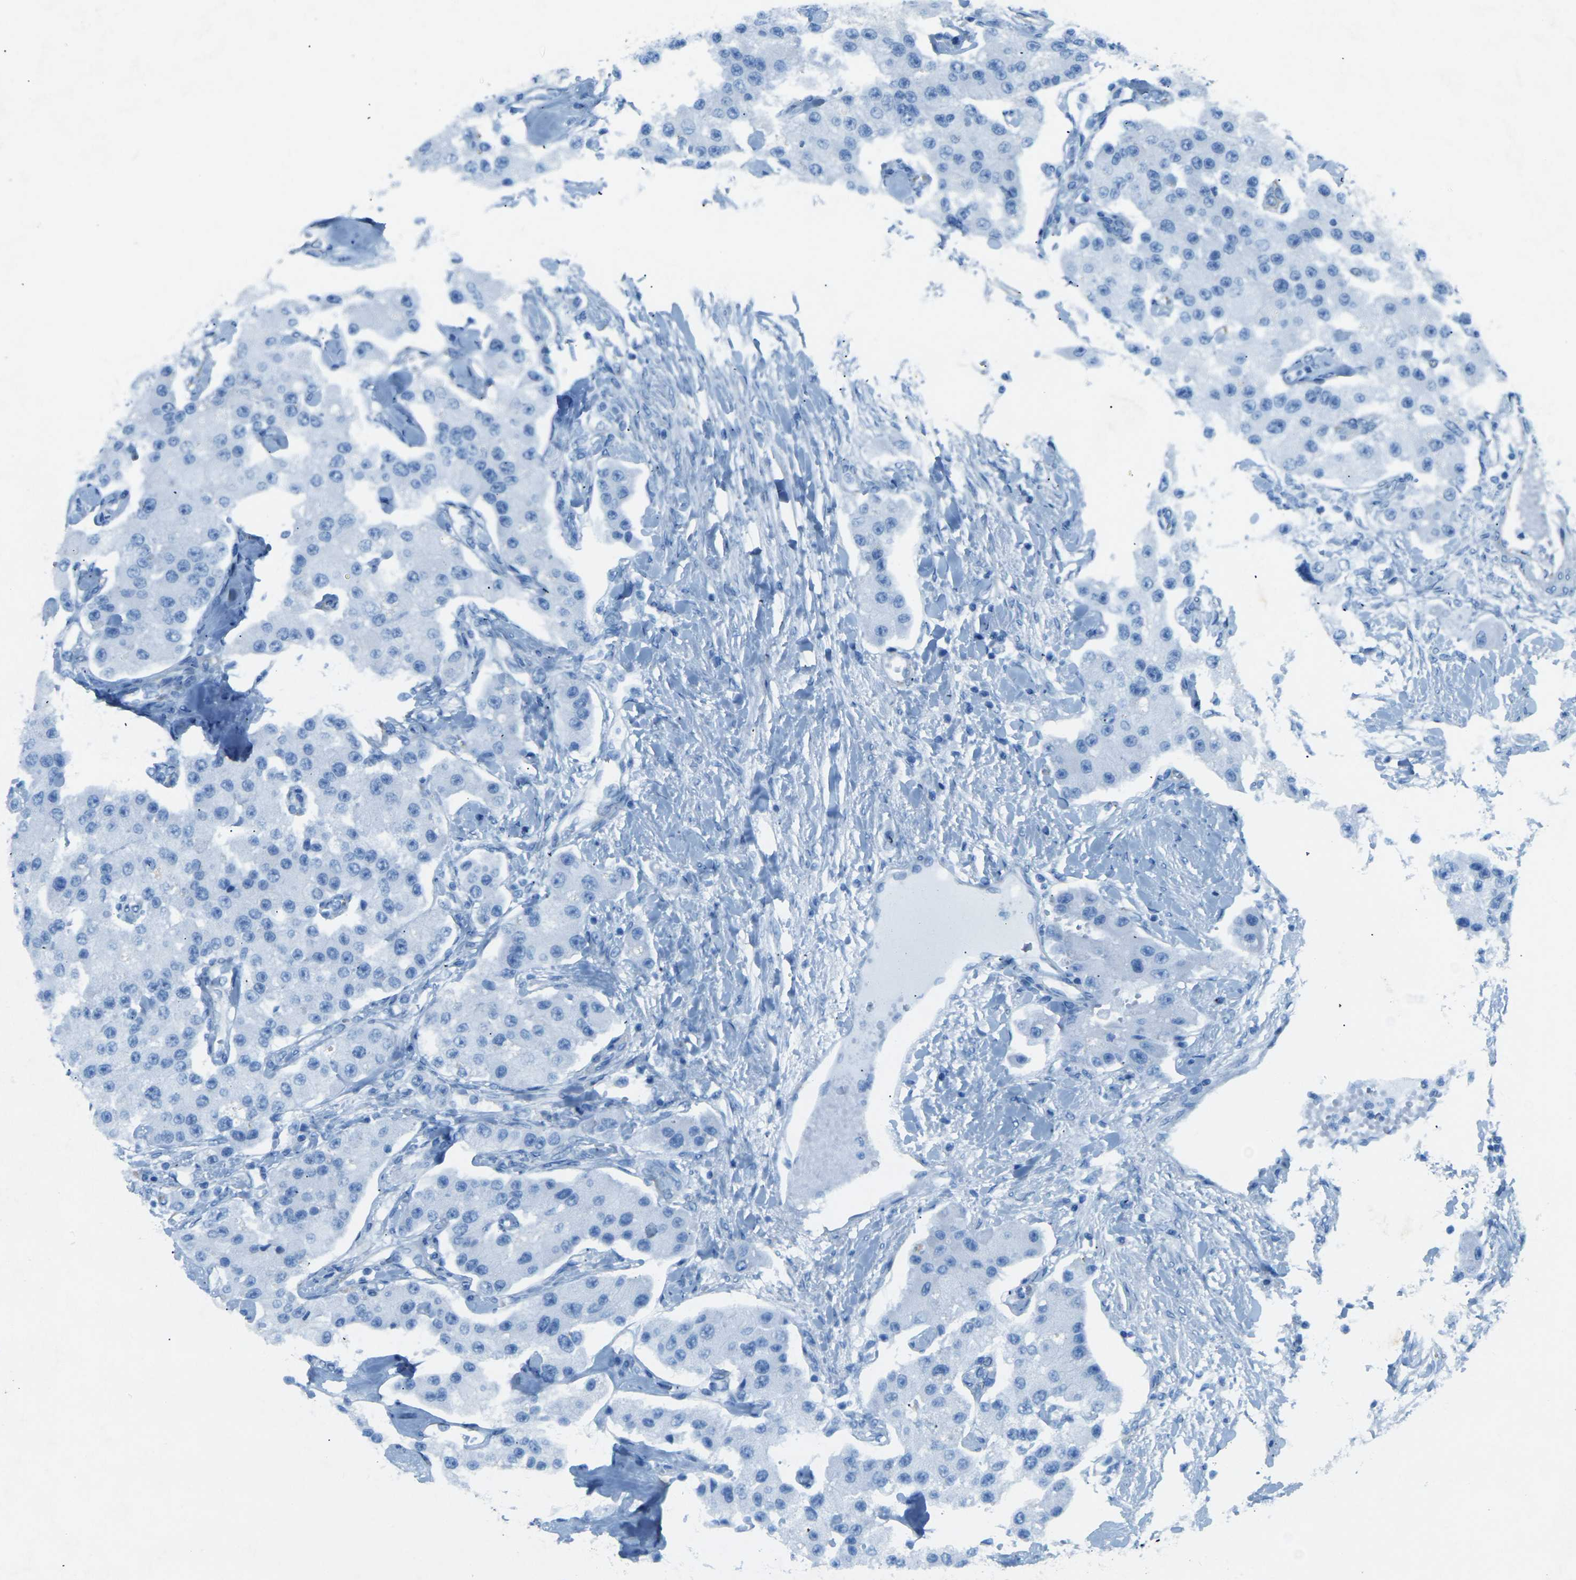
{"staining": {"intensity": "negative", "quantity": "none", "location": "none"}, "tissue": "carcinoid", "cell_type": "Tumor cells", "image_type": "cancer", "snomed": [{"axis": "morphology", "description": "Carcinoid, malignant, NOS"}, {"axis": "topography", "description": "Pancreas"}], "caption": "Photomicrograph shows no protein expression in tumor cells of carcinoid tissue.", "gene": "SORT1", "patient": {"sex": "male", "age": 41}}